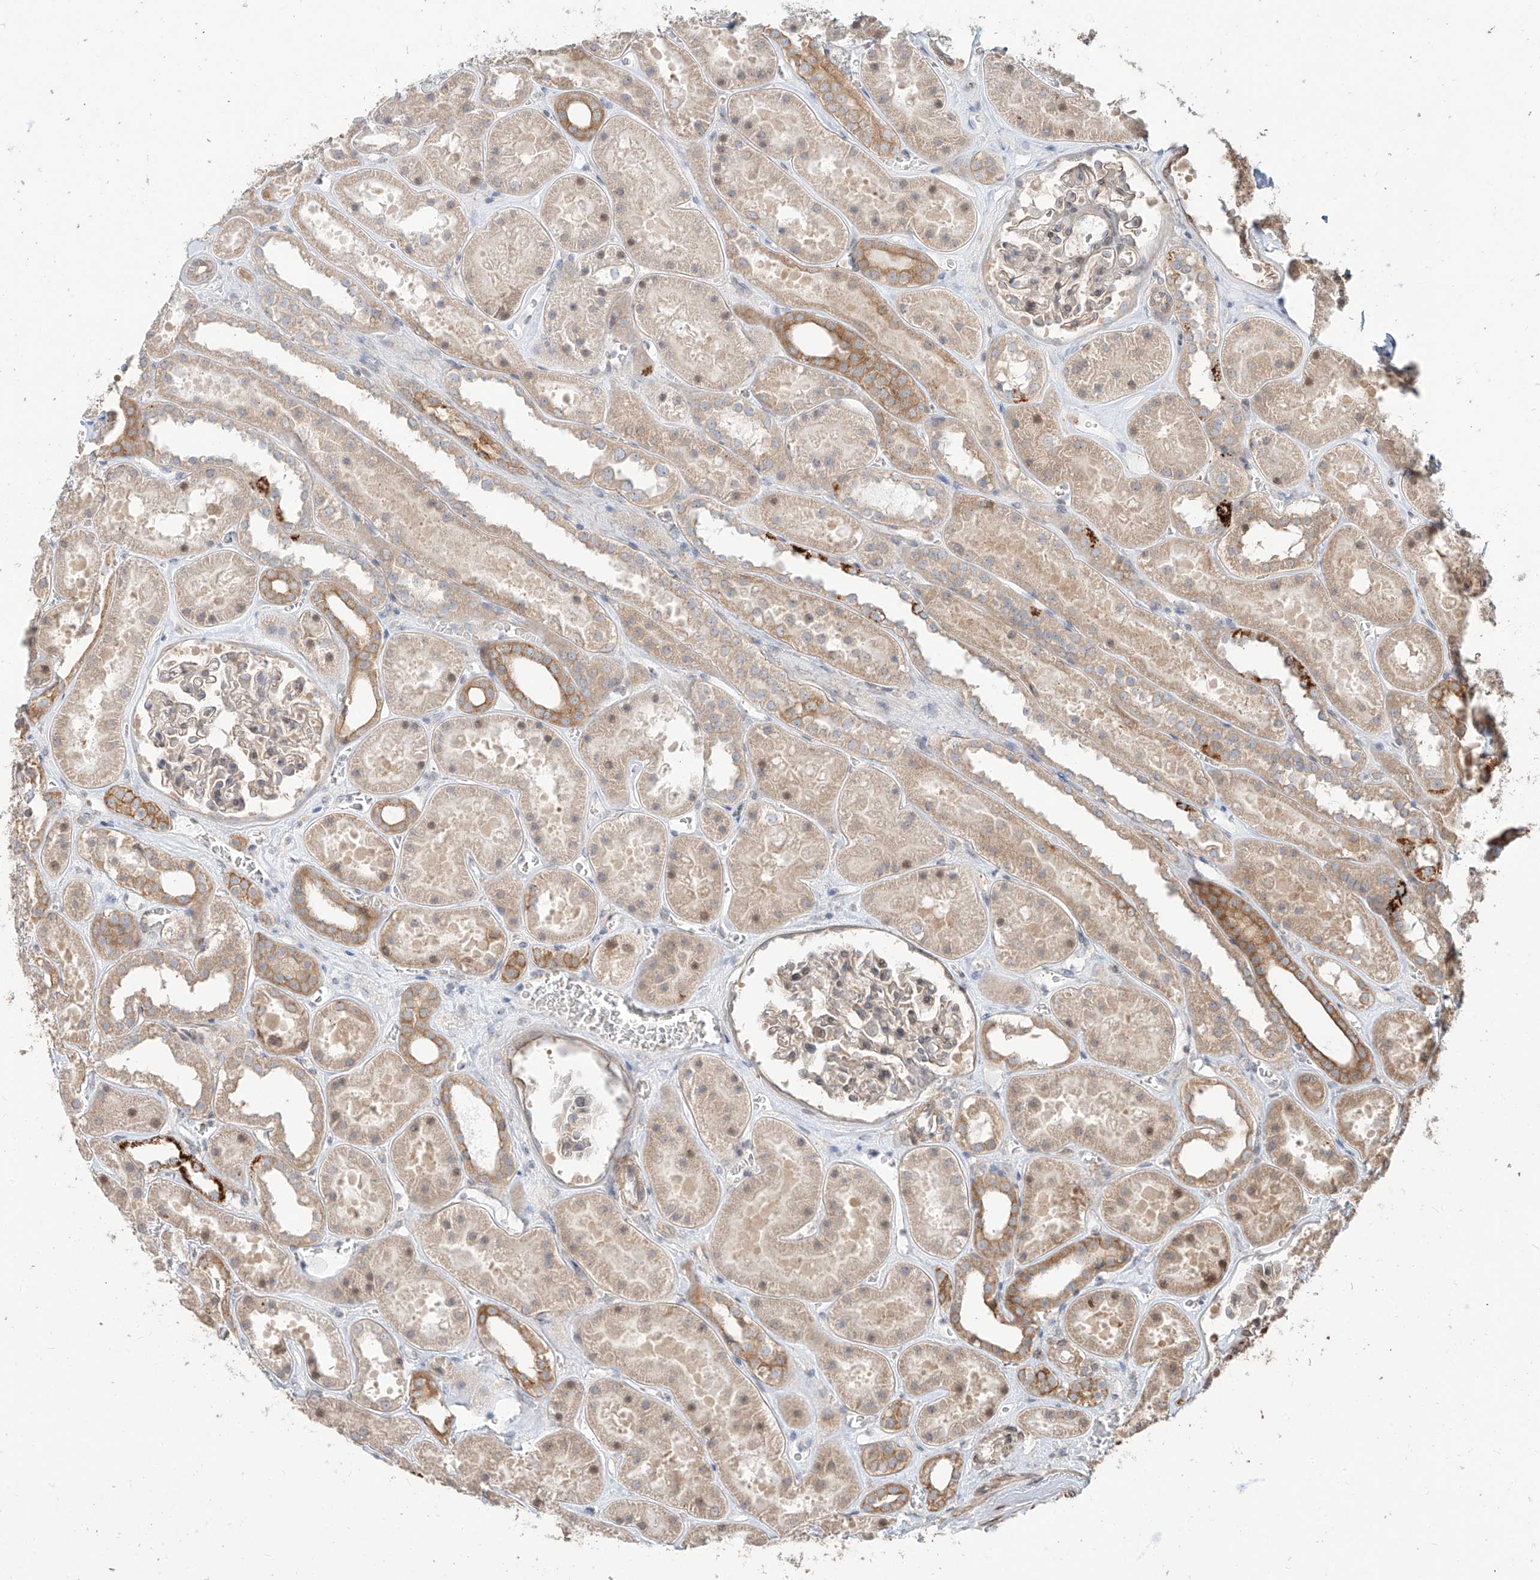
{"staining": {"intensity": "weak", "quantity": "25%-75%", "location": "cytoplasmic/membranous"}, "tissue": "kidney", "cell_type": "Cells in glomeruli", "image_type": "normal", "snomed": [{"axis": "morphology", "description": "Normal tissue, NOS"}, {"axis": "topography", "description": "Kidney"}], "caption": "Immunohistochemical staining of unremarkable kidney shows low levels of weak cytoplasmic/membranous expression in approximately 25%-75% of cells in glomeruli. (DAB (3,3'-diaminobenzidine) IHC, brown staining for protein, blue staining for nuclei).", "gene": "CEP162", "patient": {"sex": "female", "age": 41}}